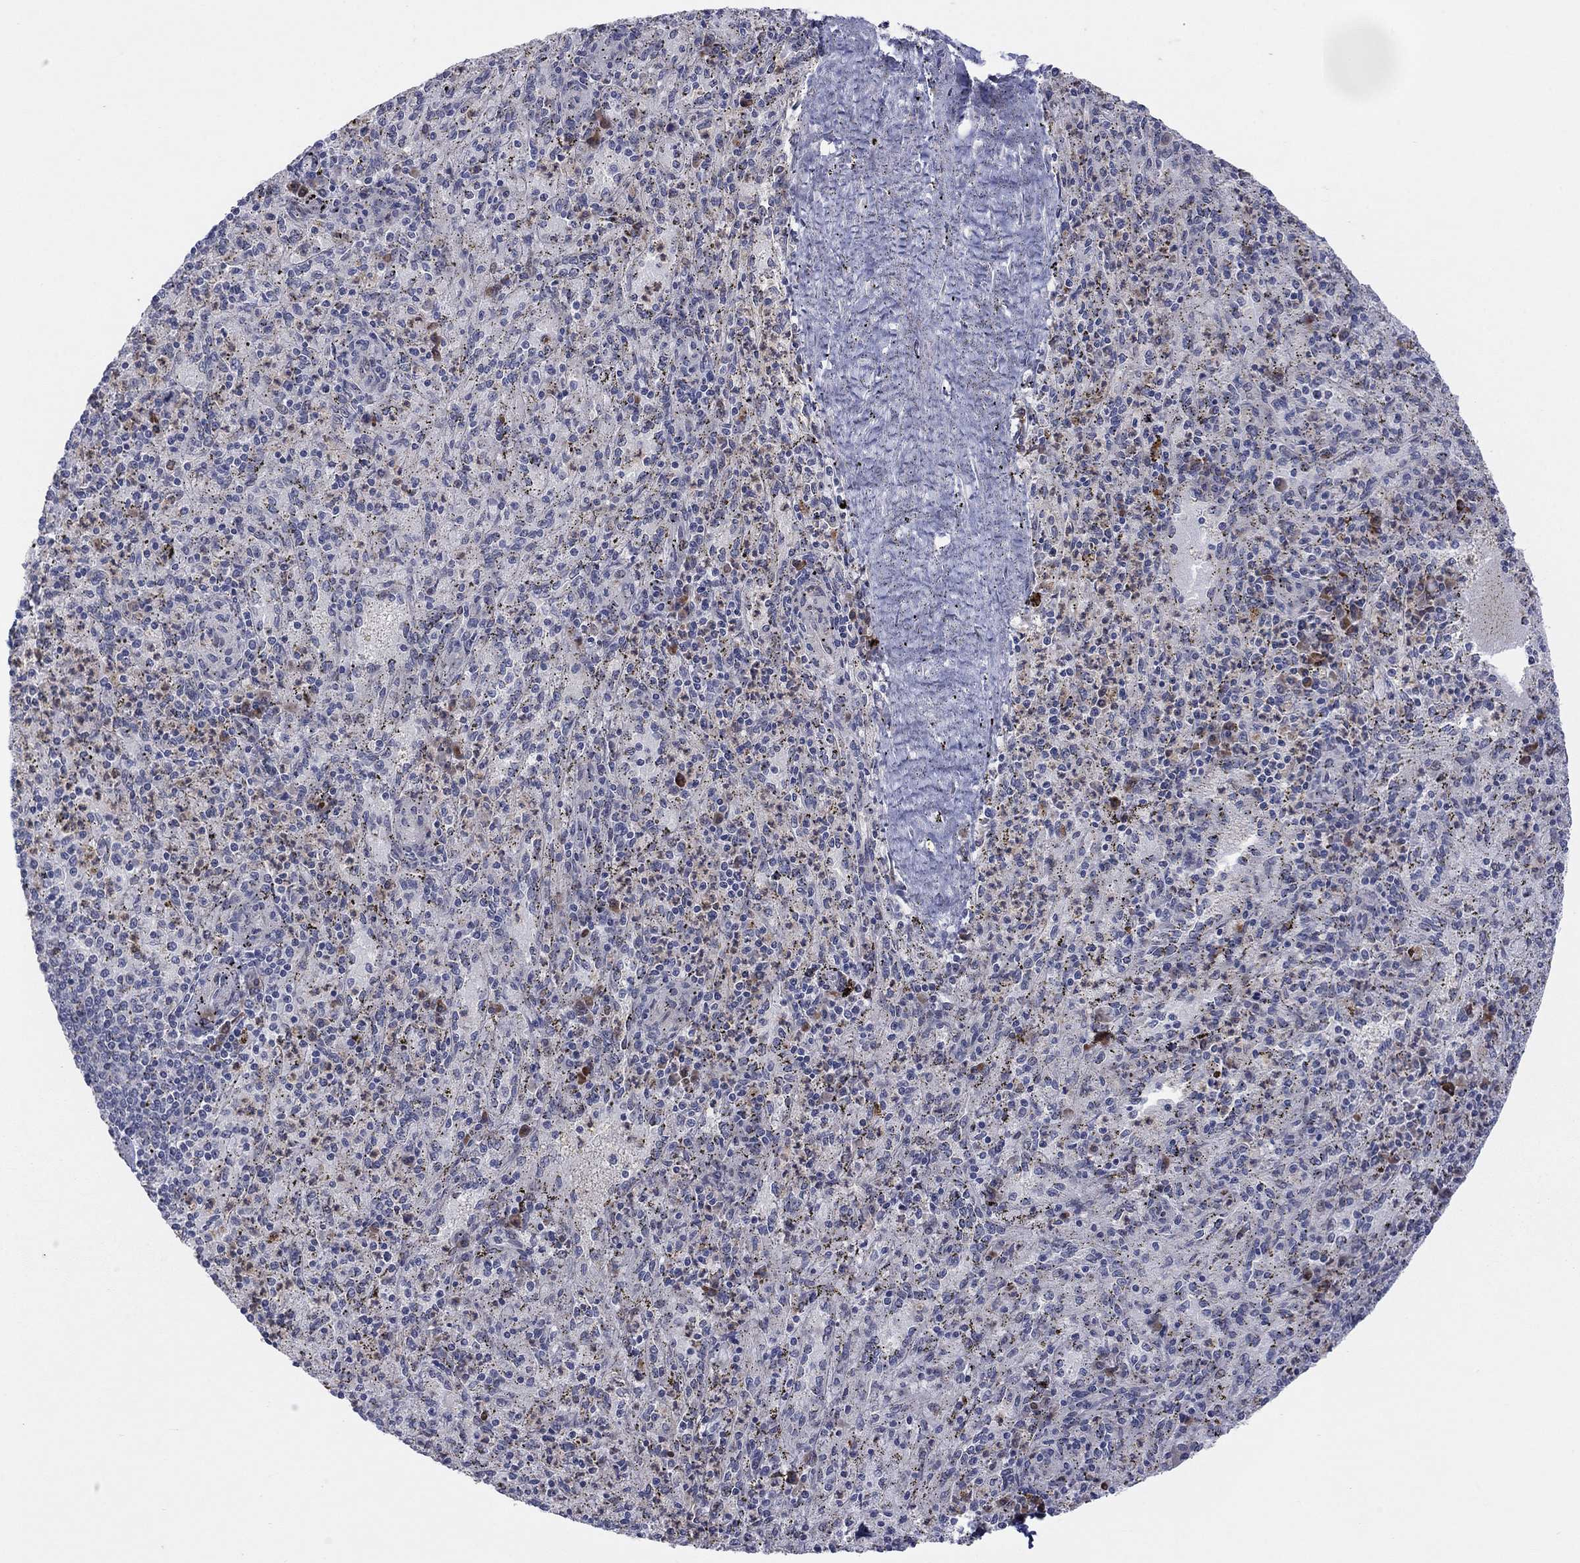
{"staining": {"intensity": "strong", "quantity": "<25%", "location": "cytoplasmic/membranous"}, "tissue": "spleen", "cell_type": "Cells in red pulp", "image_type": "normal", "snomed": [{"axis": "morphology", "description": "Normal tissue, NOS"}, {"axis": "topography", "description": "Spleen"}], "caption": "Strong cytoplasmic/membranous positivity for a protein is appreciated in approximately <25% of cells in red pulp of unremarkable spleen using immunohistochemistry.", "gene": "TTC21B", "patient": {"sex": "male", "age": 60}}